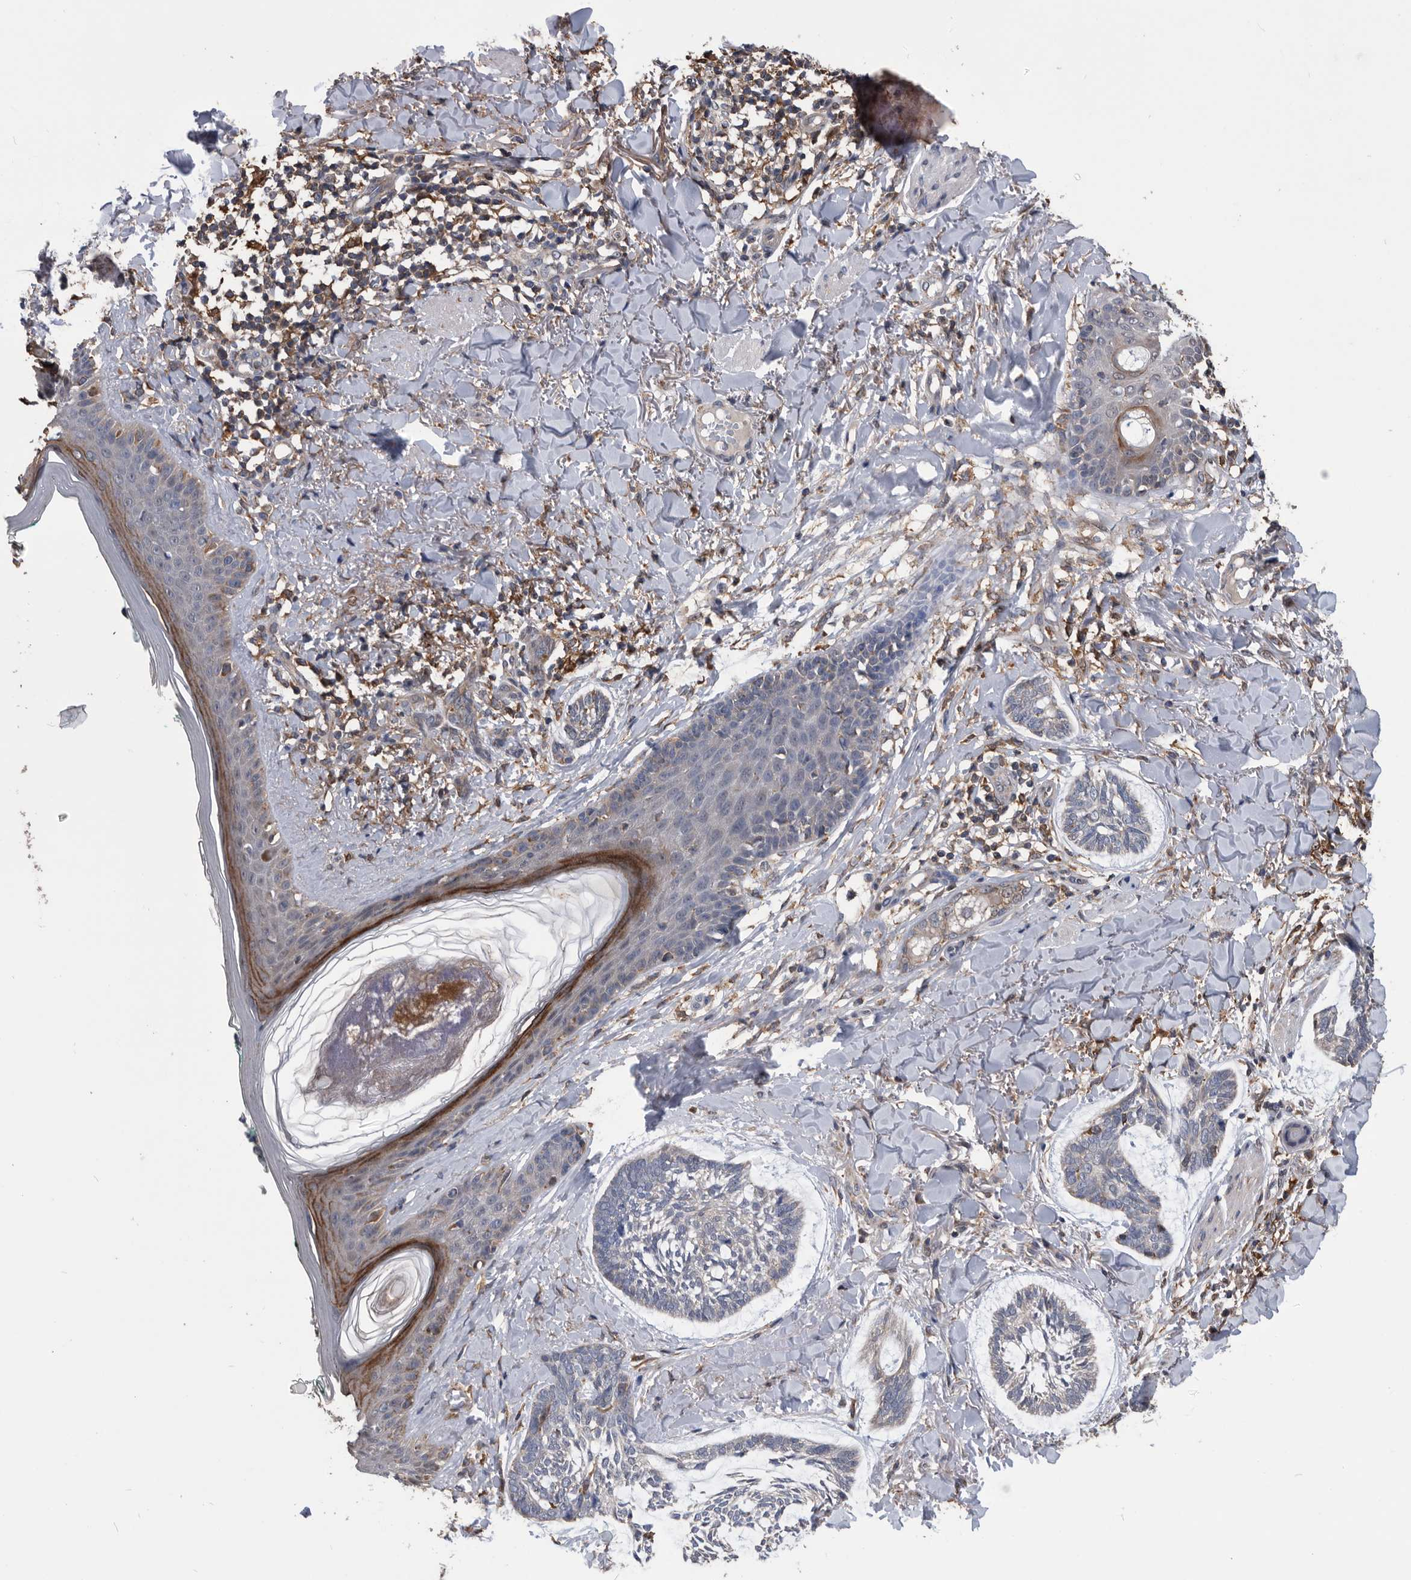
{"staining": {"intensity": "negative", "quantity": "none", "location": "none"}, "tissue": "skin cancer", "cell_type": "Tumor cells", "image_type": "cancer", "snomed": [{"axis": "morphology", "description": "Basal cell carcinoma"}, {"axis": "topography", "description": "Skin"}], "caption": "The photomicrograph displays no staining of tumor cells in basal cell carcinoma (skin). The staining is performed using DAB brown chromogen with nuclei counter-stained in using hematoxylin.", "gene": "NRBP1", "patient": {"sex": "male", "age": 43}}